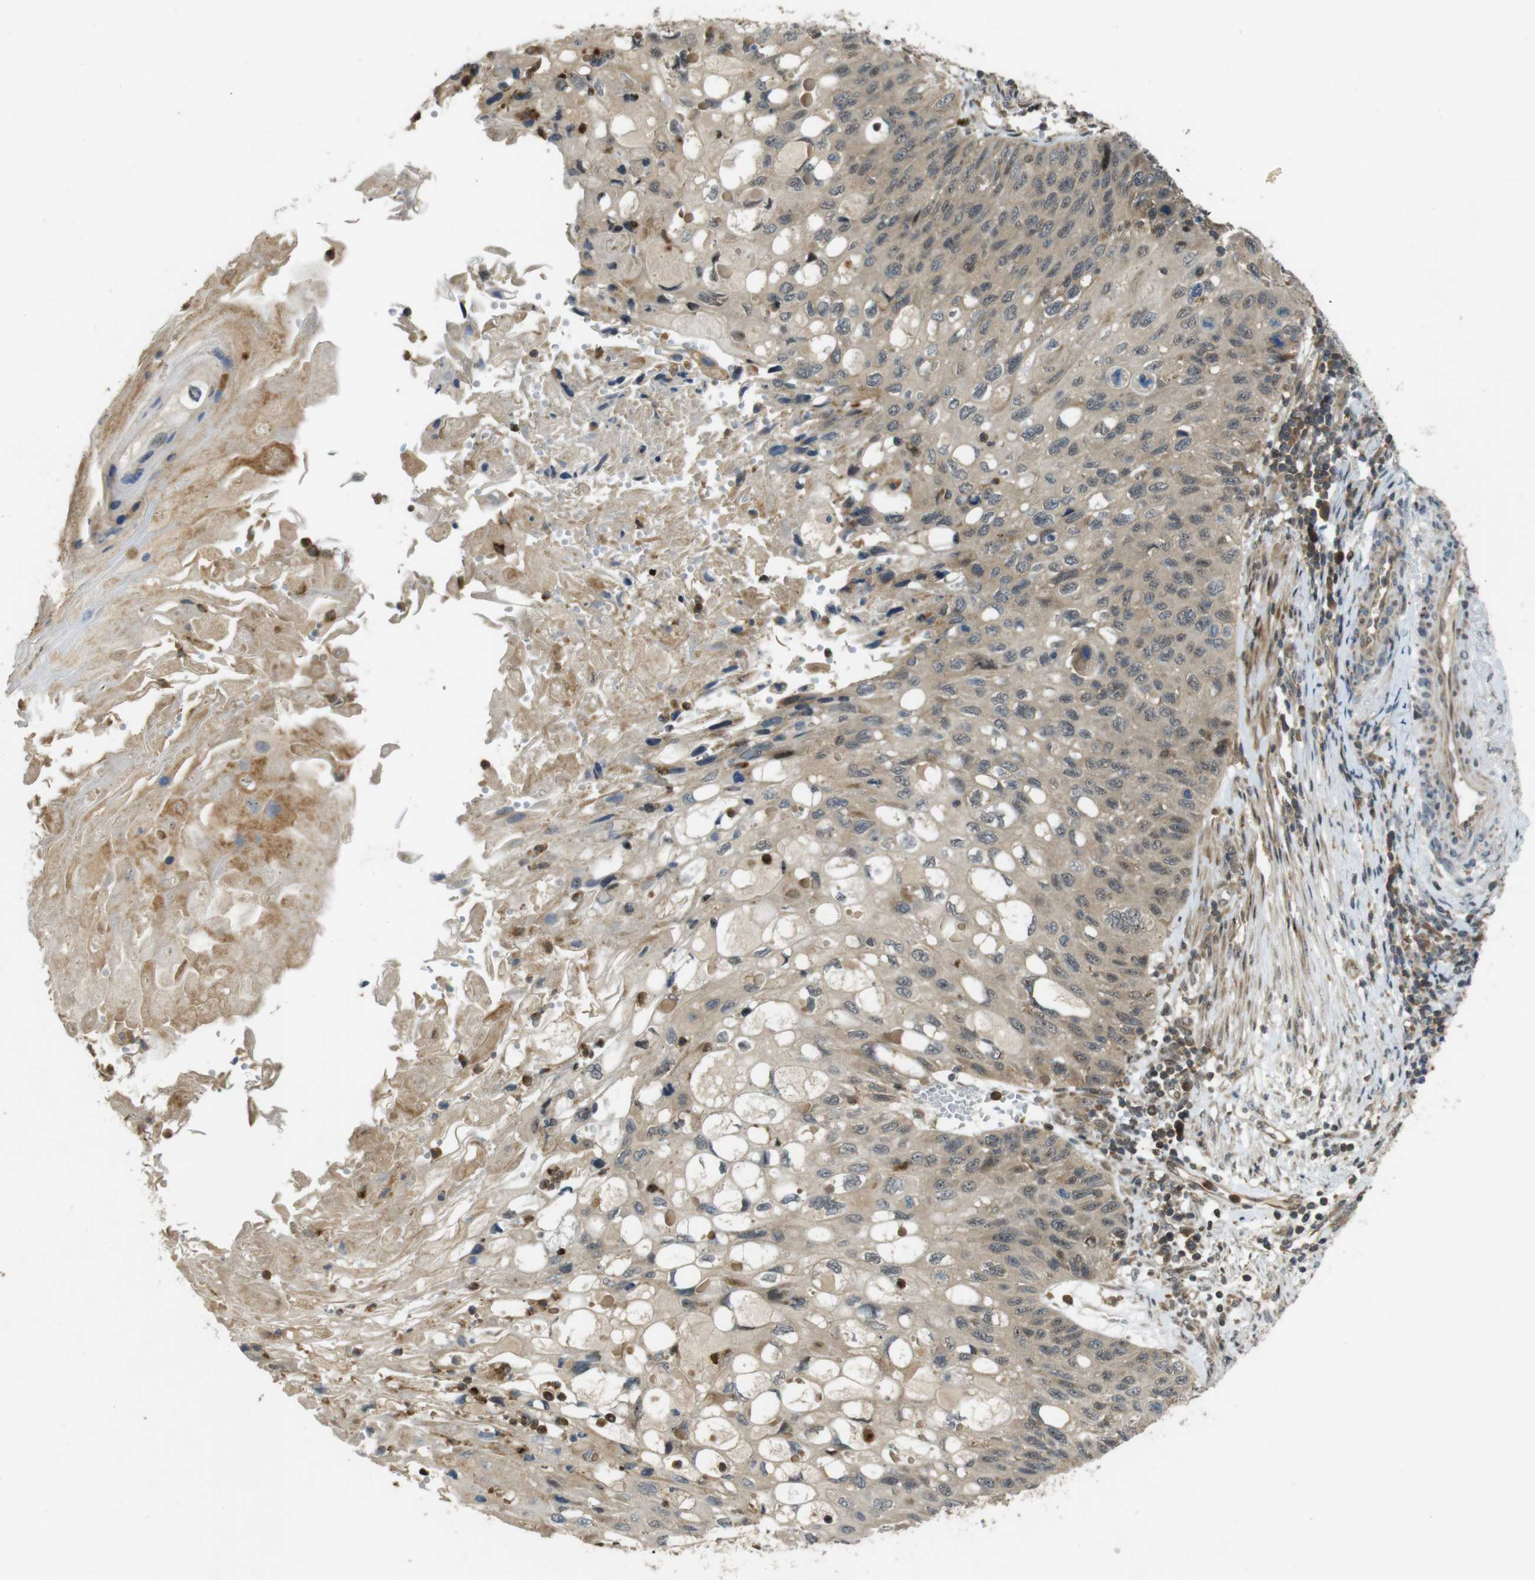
{"staining": {"intensity": "weak", "quantity": ">75%", "location": "cytoplasmic/membranous"}, "tissue": "cervical cancer", "cell_type": "Tumor cells", "image_type": "cancer", "snomed": [{"axis": "morphology", "description": "Squamous cell carcinoma, NOS"}, {"axis": "topography", "description": "Cervix"}], "caption": "Protein staining displays weak cytoplasmic/membranous expression in approximately >75% of tumor cells in squamous cell carcinoma (cervical).", "gene": "TMX3", "patient": {"sex": "female", "age": 70}}